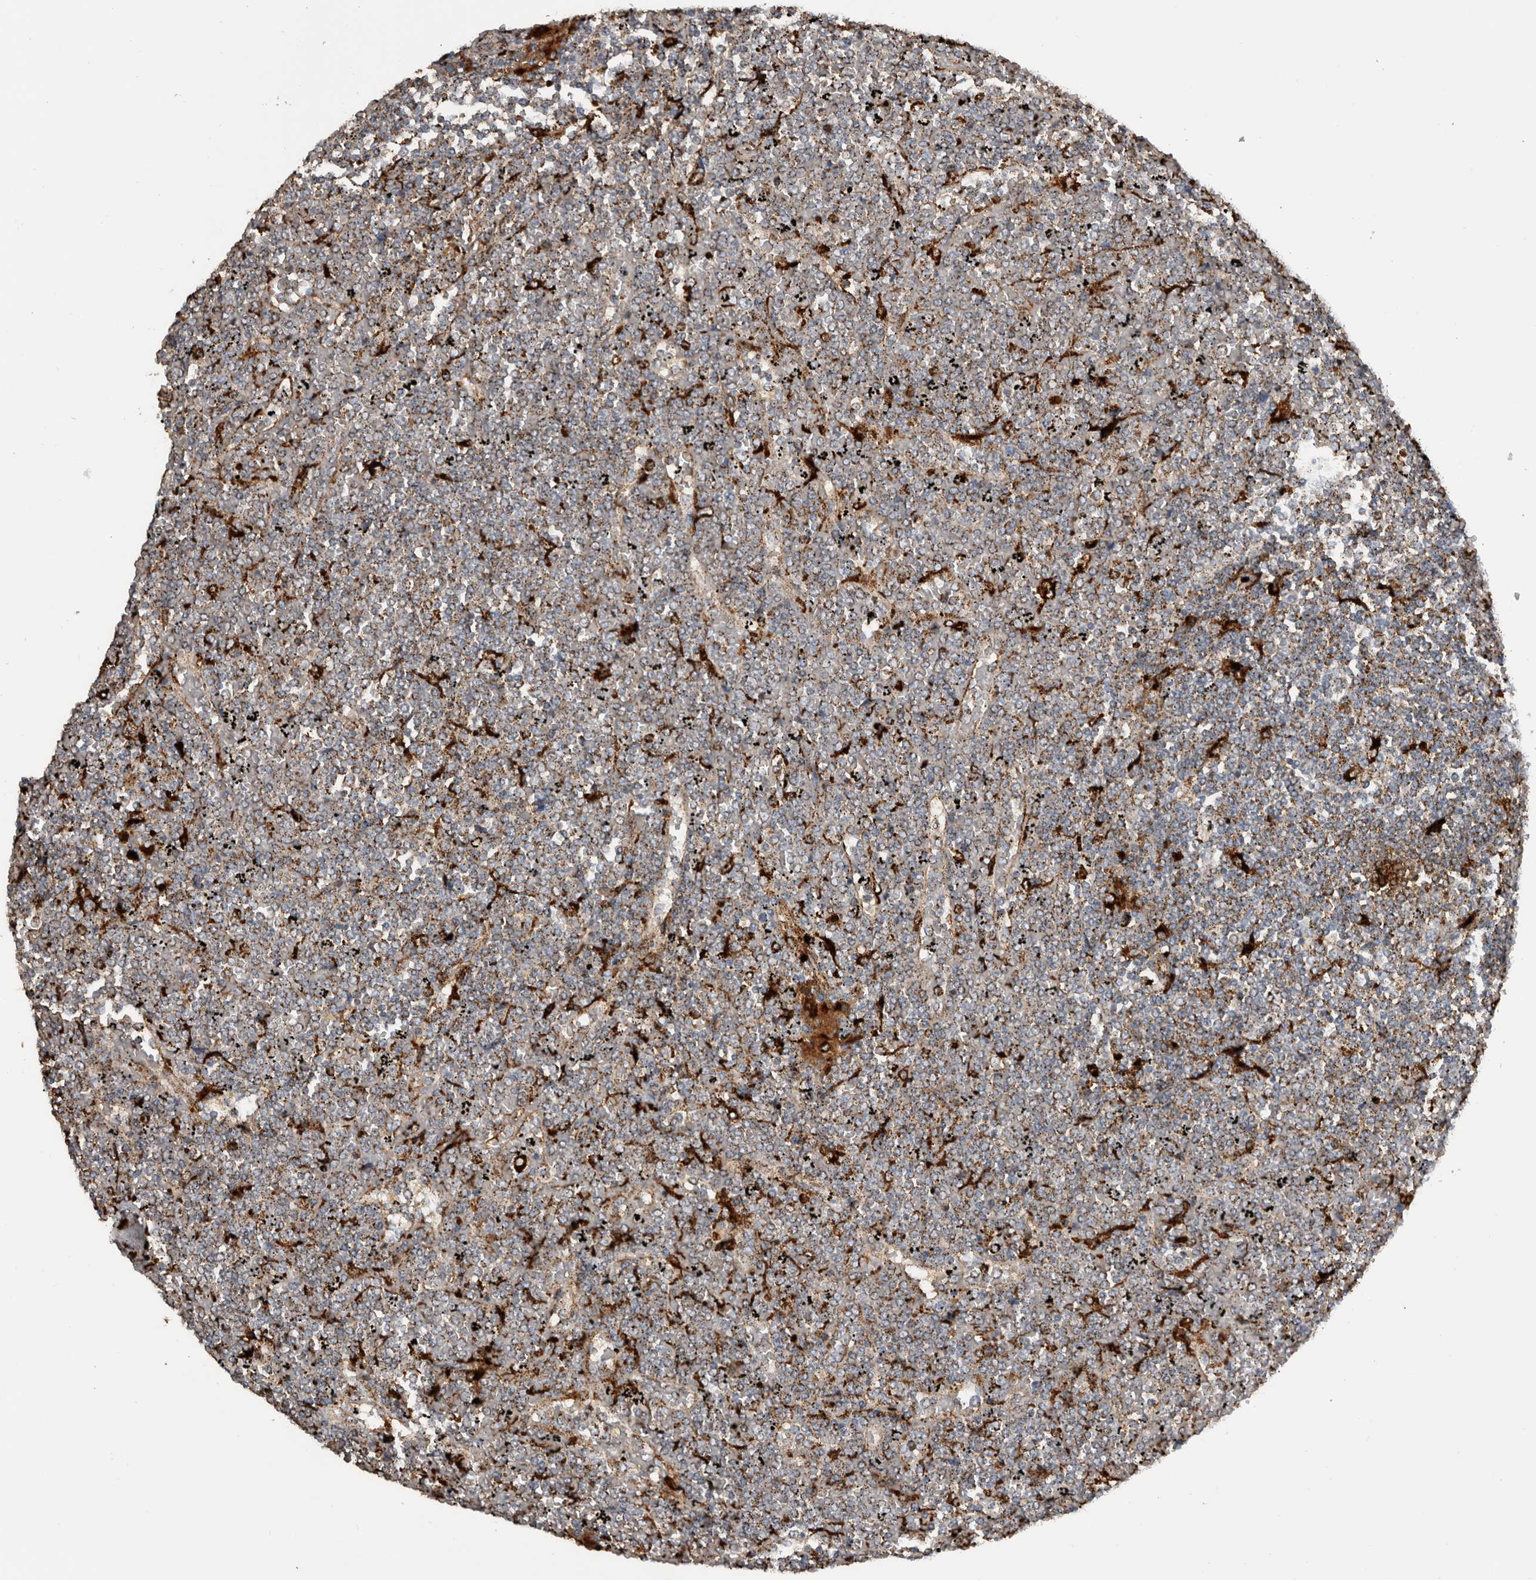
{"staining": {"intensity": "negative", "quantity": "none", "location": "none"}, "tissue": "lymphoma", "cell_type": "Tumor cells", "image_type": "cancer", "snomed": [{"axis": "morphology", "description": "Malignant lymphoma, non-Hodgkin's type, Low grade"}, {"axis": "topography", "description": "Spleen"}], "caption": "An IHC image of lymphoma is shown. There is no staining in tumor cells of lymphoma.", "gene": "CTSZ", "patient": {"sex": "female", "age": 19}}